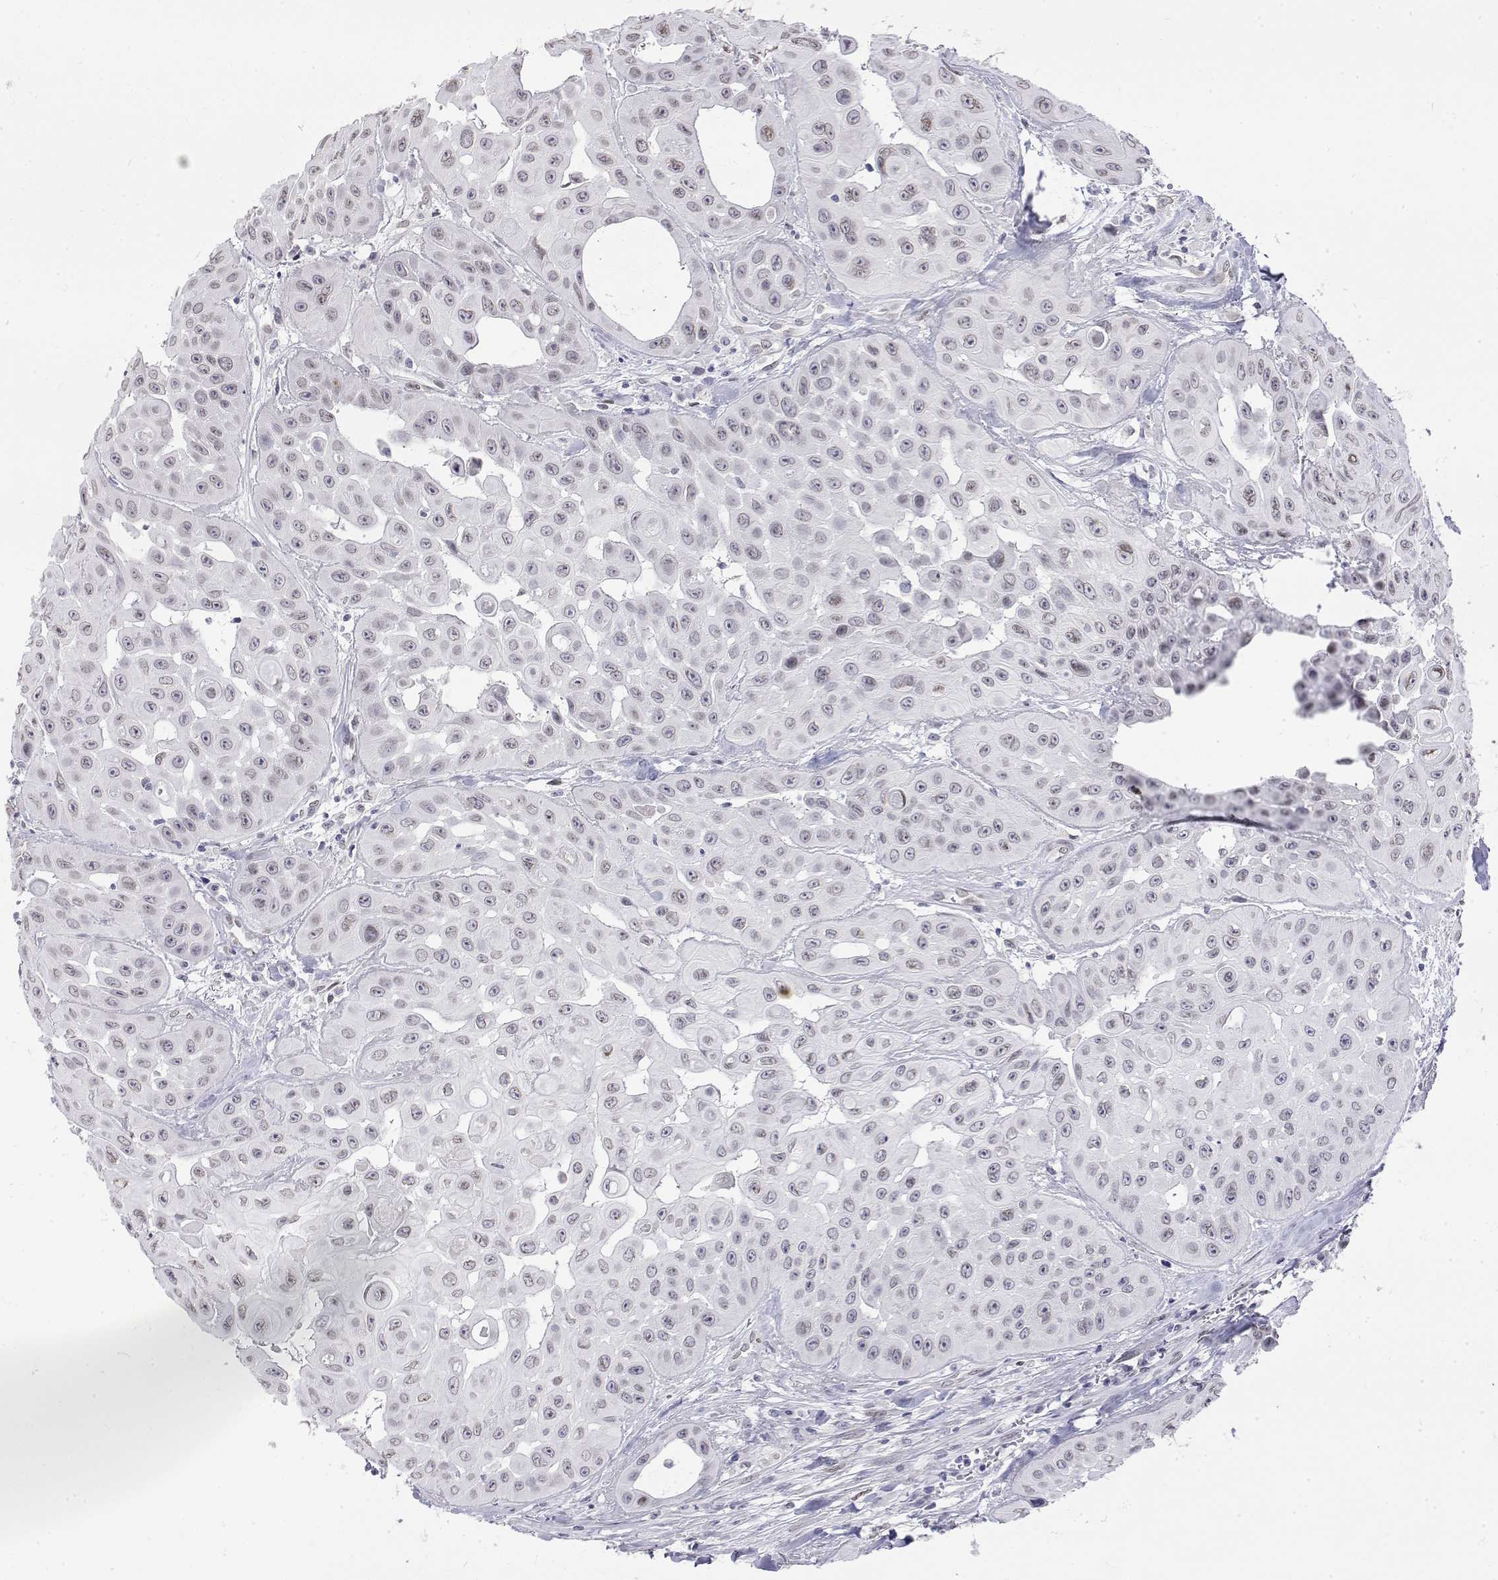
{"staining": {"intensity": "weak", "quantity": "25%-75%", "location": "nuclear"}, "tissue": "head and neck cancer", "cell_type": "Tumor cells", "image_type": "cancer", "snomed": [{"axis": "morphology", "description": "Adenocarcinoma, NOS"}, {"axis": "topography", "description": "Head-Neck"}], "caption": "Adenocarcinoma (head and neck) was stained to show a protein in brown. There is low levels of weak nuclear positivity in approximately 25%-75% of tumor cells.", "gene": "ZNF532", "patient": {"sex": "male", "age": 73}}